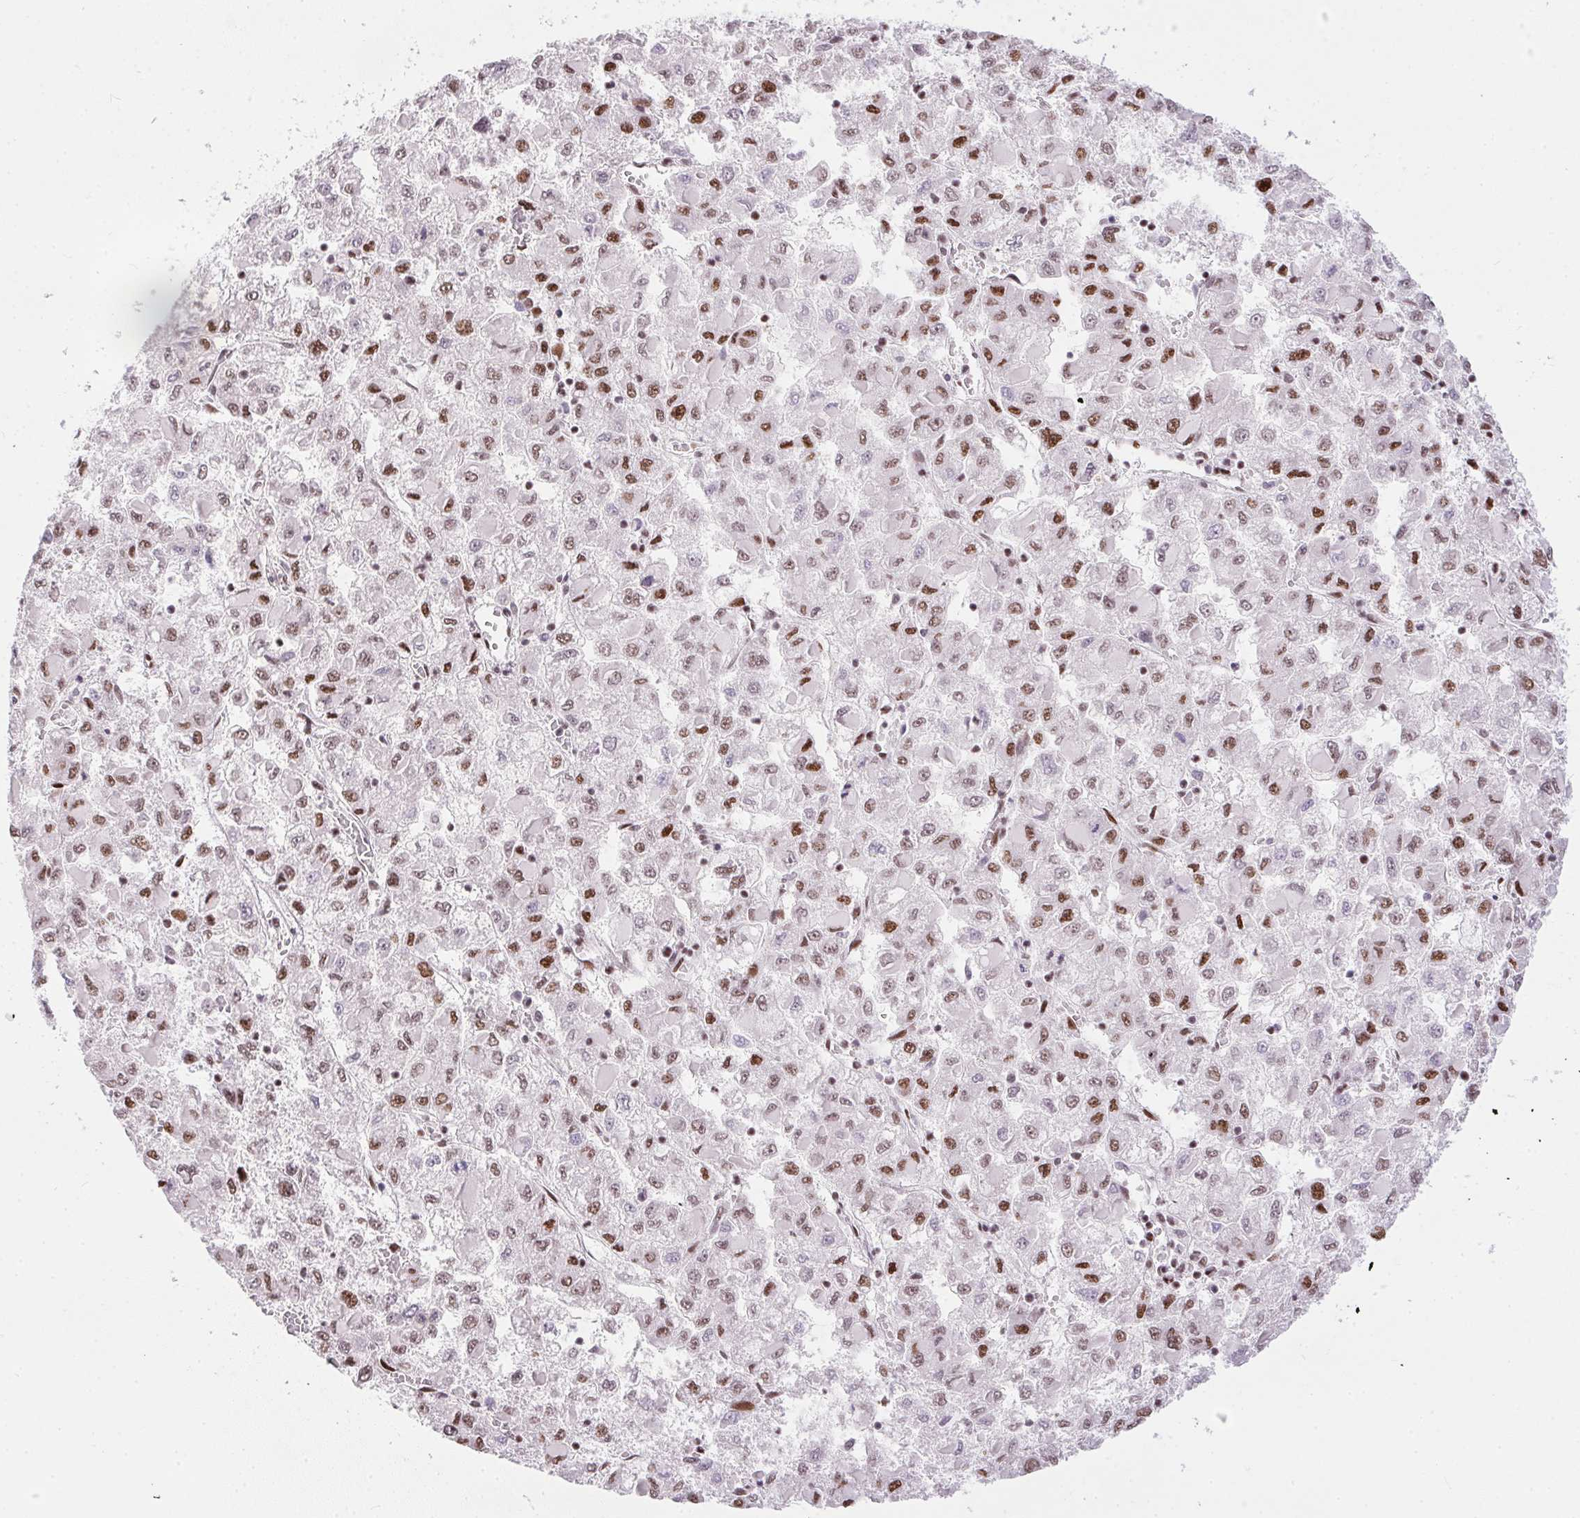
{"staining": {"intensity": "moderate", "quantity": "25%-75%", "location": "nuclear"}, "tissue": "liver cancer", "cell_type": "Tumor cells", "image_type": "cancer", "snomed": [{"axis": "morphology", "description": "Carcinoma, Hepatocellular, NOS"}, {"axis": "topography", "description": "Liver"}], "caption": "Liver hepatocellular carcinoma tissue displays moderate nuclear expression in about 25%-75% of tumor cells, visualized by immunohistochemistry.", "gene": "PAGE3", "patient": {"sex": "male", "age": 40}}